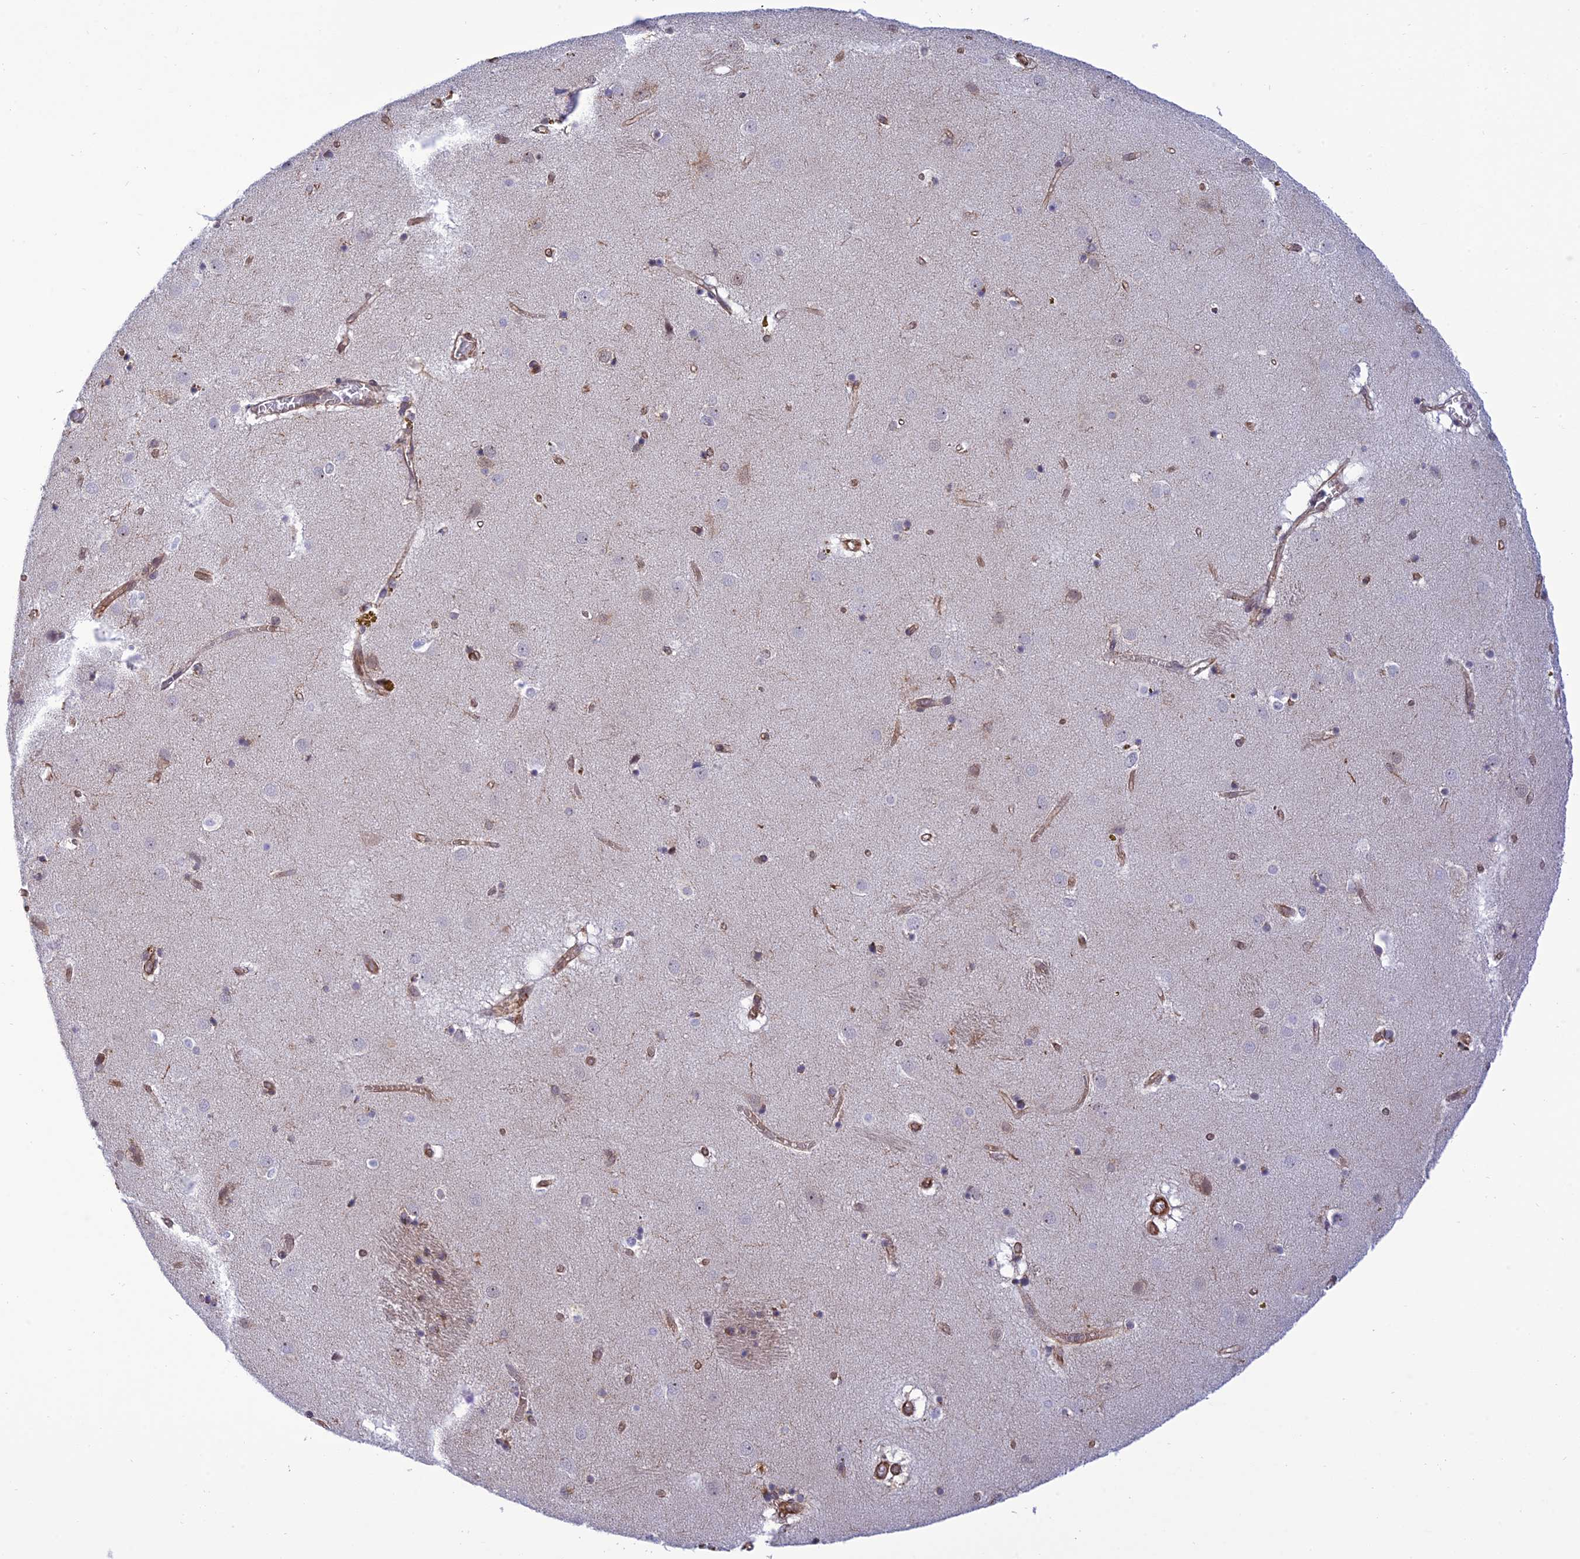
{"staining": {"intensity": "moderate", "quantity": "<25%", "location": "cytoplasmic/membranous"}, "tissue": "caudate", "cell_type": "Glial cells", "image_type": "normal", "snomed": [{"axis": "morphology", "description": "Normal tissue, NOS"}, {"axis": "topography", "description": "Lateral ventricle wall"}], "caption": "Caudate stained with a brown dye demonstrates moderate cytoplasmic/membranous positive positivity in about <25% of glial cells.", "gene": "PAGR1", "patient": {"sex": "male", "age": 70}}